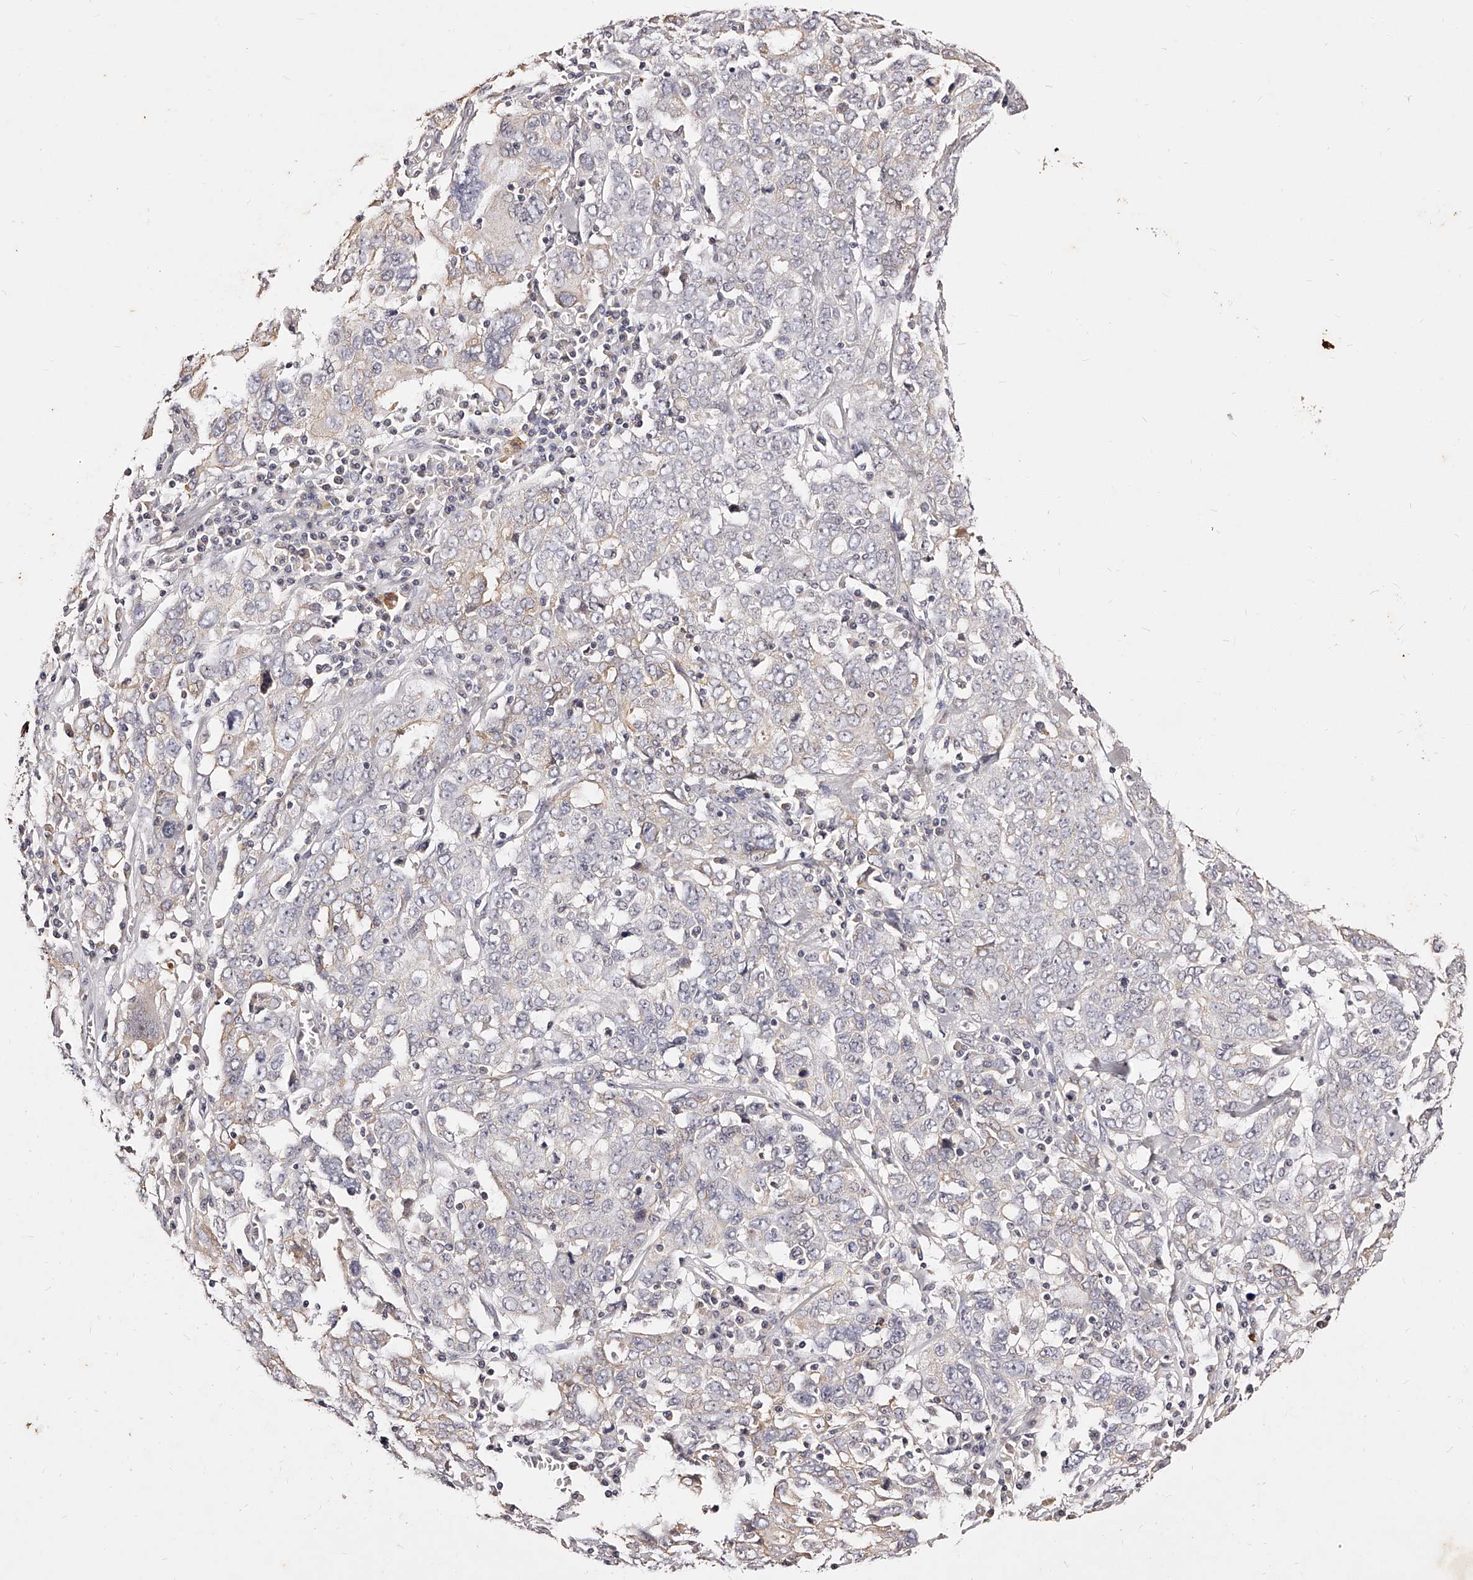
{"staining": {"intensity": "negative", "quantity": "none", "location": "none"}, "tissue": "ovarian cancer", "cell_type": "Tumor cells", "image_type": "cancer", "snomed": [{"axis": "morphology", "description": "Carcinoma, endometroid"}, {"axis": "topography", "description": "Ovary"}], "caption": "The photomicrograph reveals no significant positivity in tumor cells of ovarian cancer.", "gene": "PHACTR1", "patient": {"sex": "female", "age": 62}}